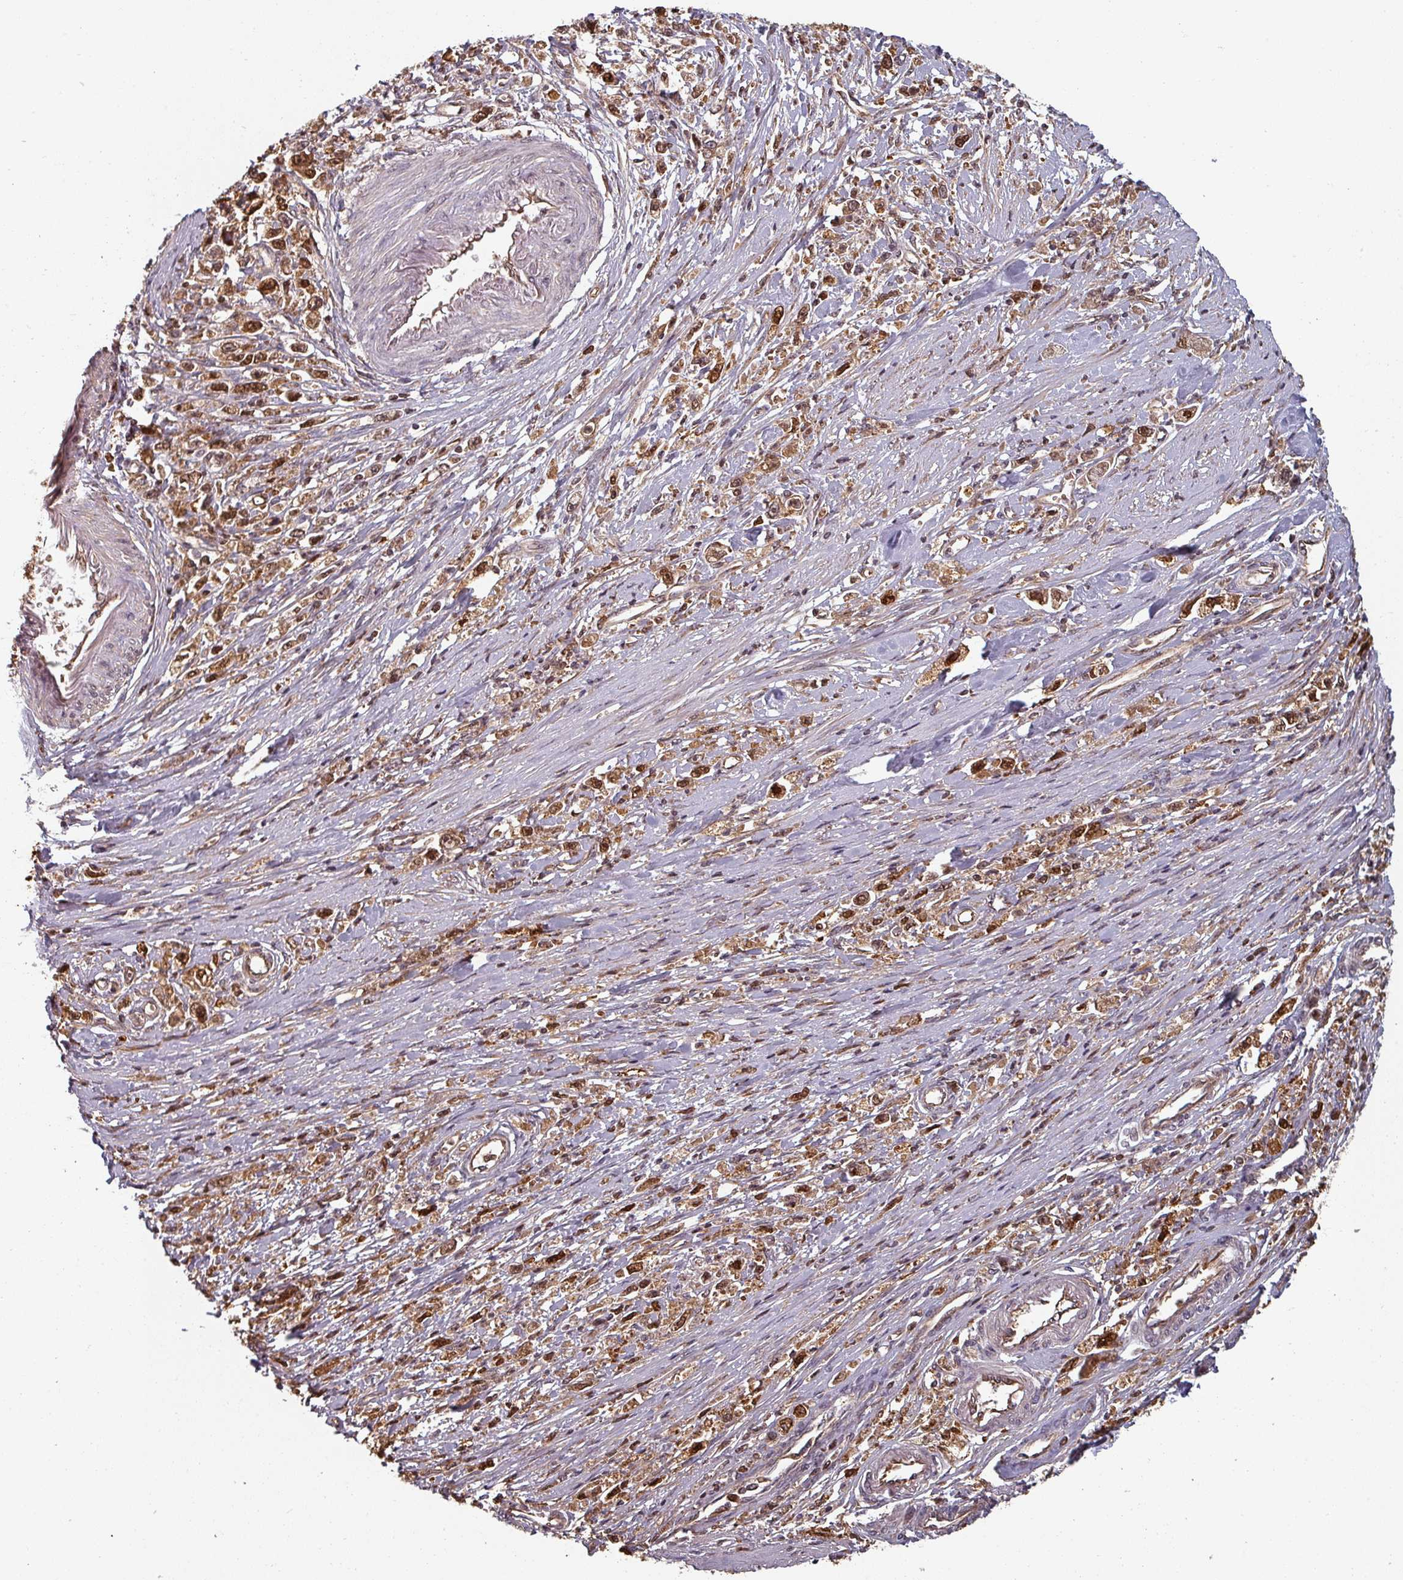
{"staining": {"intensity": "moderate", "quantity": ">75%", "location": "cytoplasmic/membranous,nuclear"}, "tissue": "stomach cancer", "cell_type": "Tumor cells", "image_type": "cancer", "snomed": [{"axis": "morphology", "description": "Adenocarcinoma, NOS"}, {"axis": "topography", "description": "Stomach"}], "caption": "Immunohistochemistry of human stomach cancer exhibits medium levels of moderate cytoplasmic/membranous and nuclear positivity in about >75% of tumor cells. (Stains: DAB in brown, nuclei in blue, Microscopy: brightfield microscopy at high magnification).", "gene": "EID1", "patient": {"sex": "female", "age": 59}}